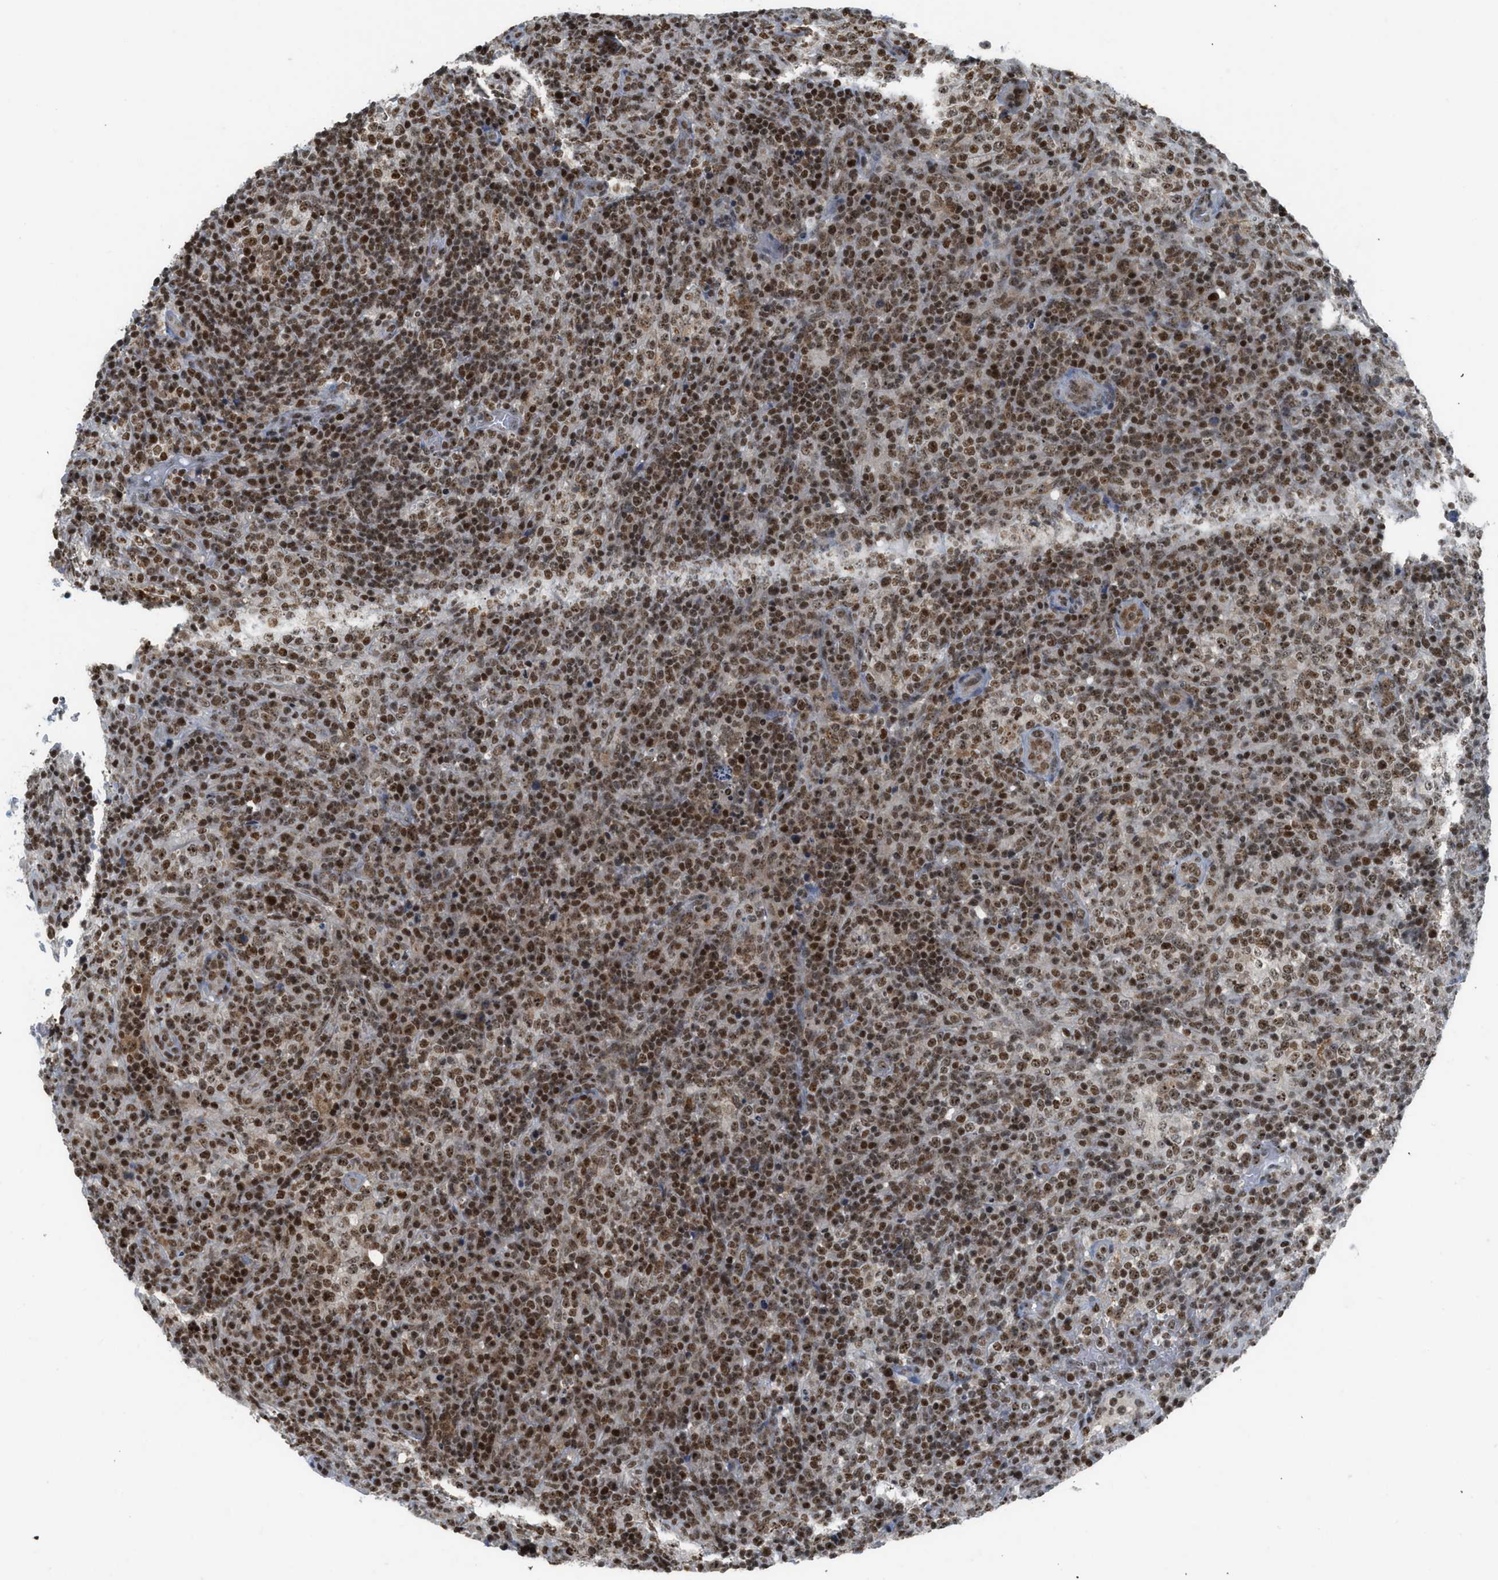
{"staining": {"intensity": "strong", "quantity": ">75%", "location": "nuclear"}, "tissue": "lymphoma", "cell_type": "Tumor cells", "image_type": "cancer", "snomed": [{"axis": "morphology", "description": "Malignant lymphoma, non-Hodgkin's type, High grade"}, {"axis": "topography", "description": "Lymph node"}], "caption": "Malignant lymphoma, non-Hodgkin's type (high-grade) tissue shows strong nuclear positivity in about >75% of tumor cells, visualized by immunohistochemistry.", "gene": "RAD51B", "patient": {"sex": "female", "age": 76}}